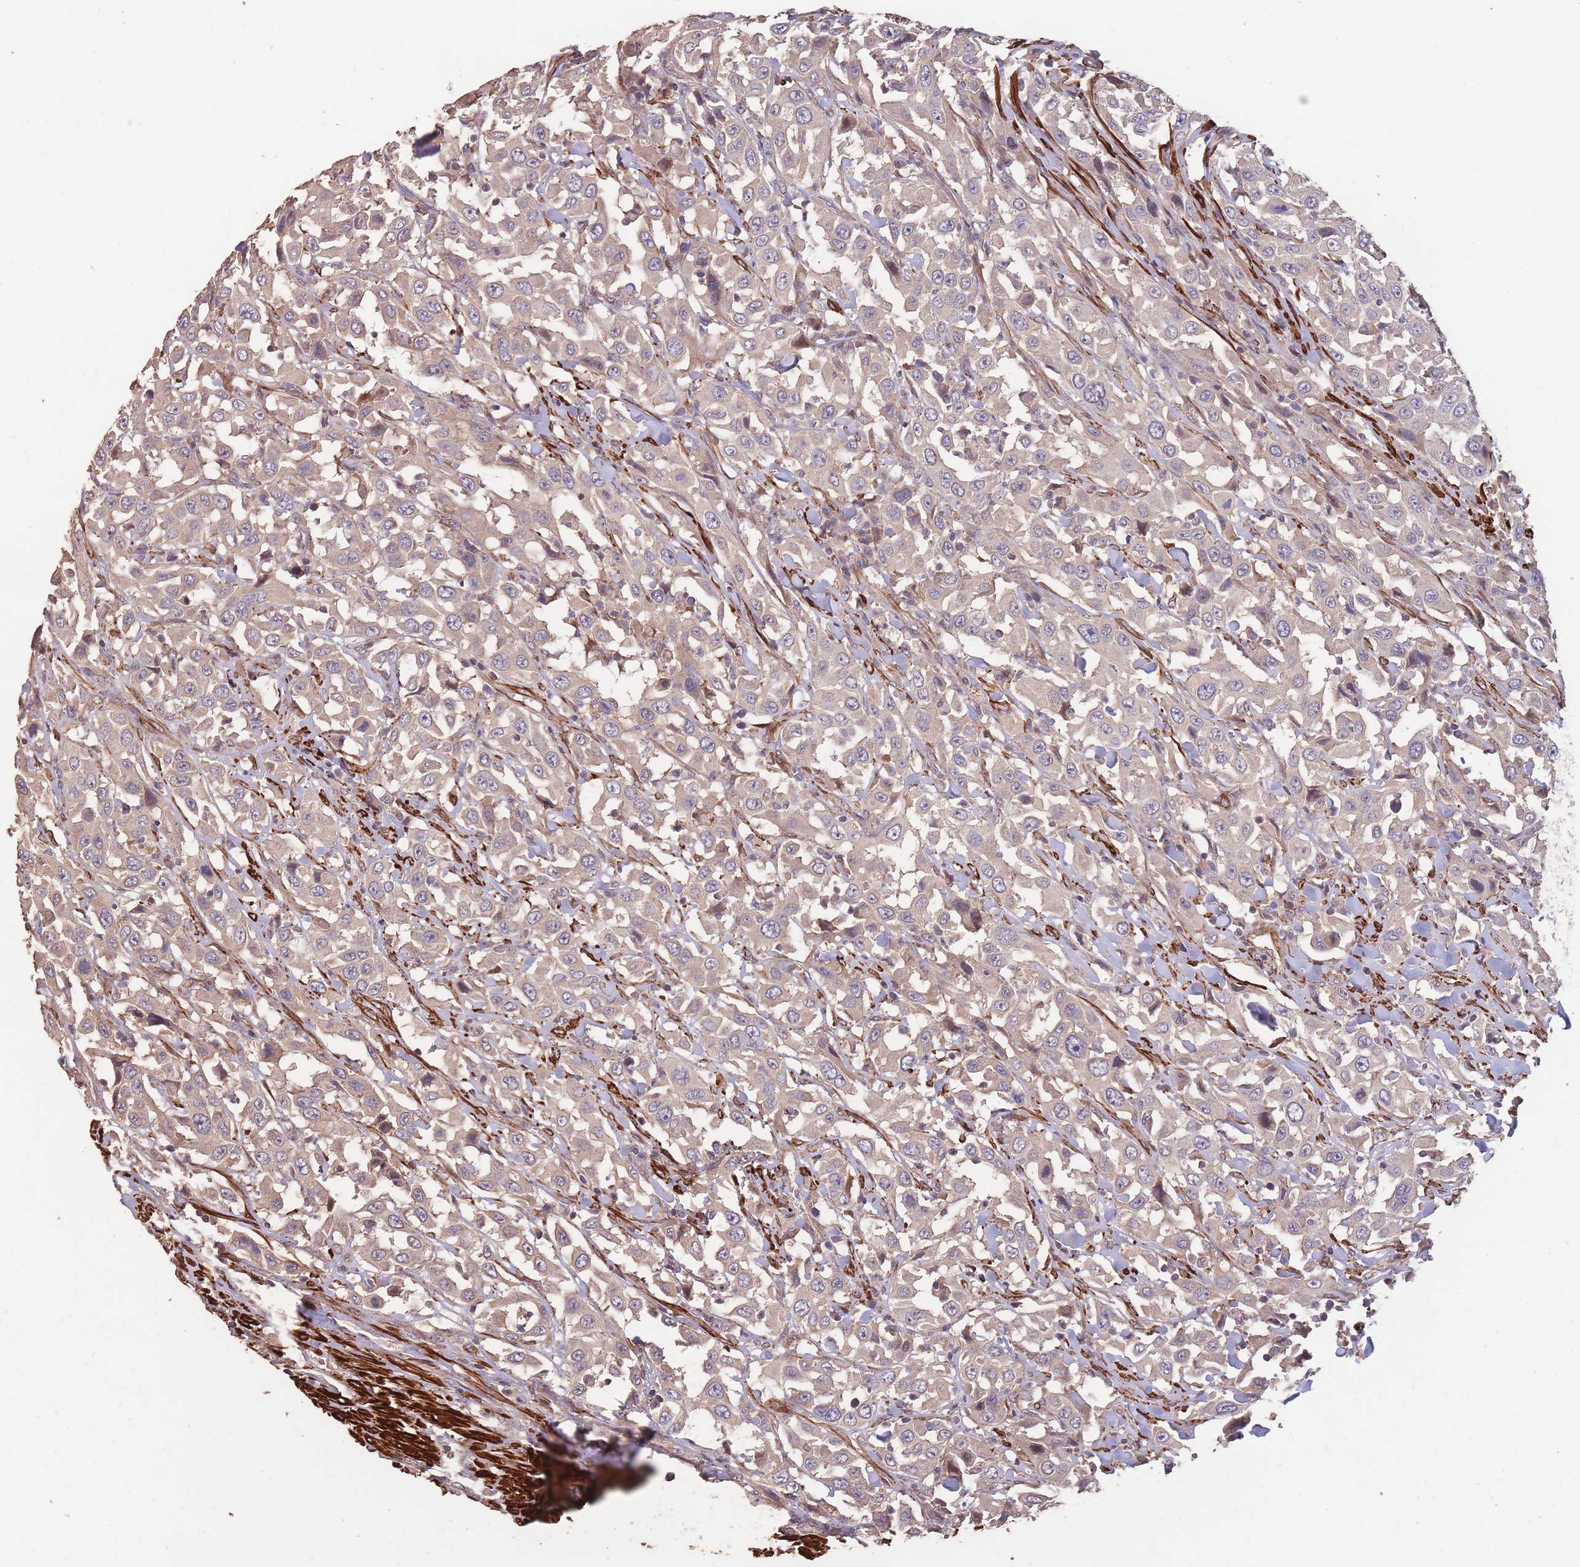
{"staining": {"intensity": "weak", "quantity": "25%-75%", "location": "cytoplasmic/membranous"}, "tissue": "urothelial cancer", "cell_type": "Tumor cells", "image_type": "cancer", "snomed": [{"axis": "morphology", "description": "Urothelial carcinoma, High grade"}, {"axis": "topography", "description": "Urinary bladder"}], "caption": "Urothelial cancer stained with a brown dye demonstrates weak cytoplasmic/membranous positive expression in about 25%-75% of tumor cells.", "gene": "NLRC4", "patient": {"sex": "male", "age": 61}}